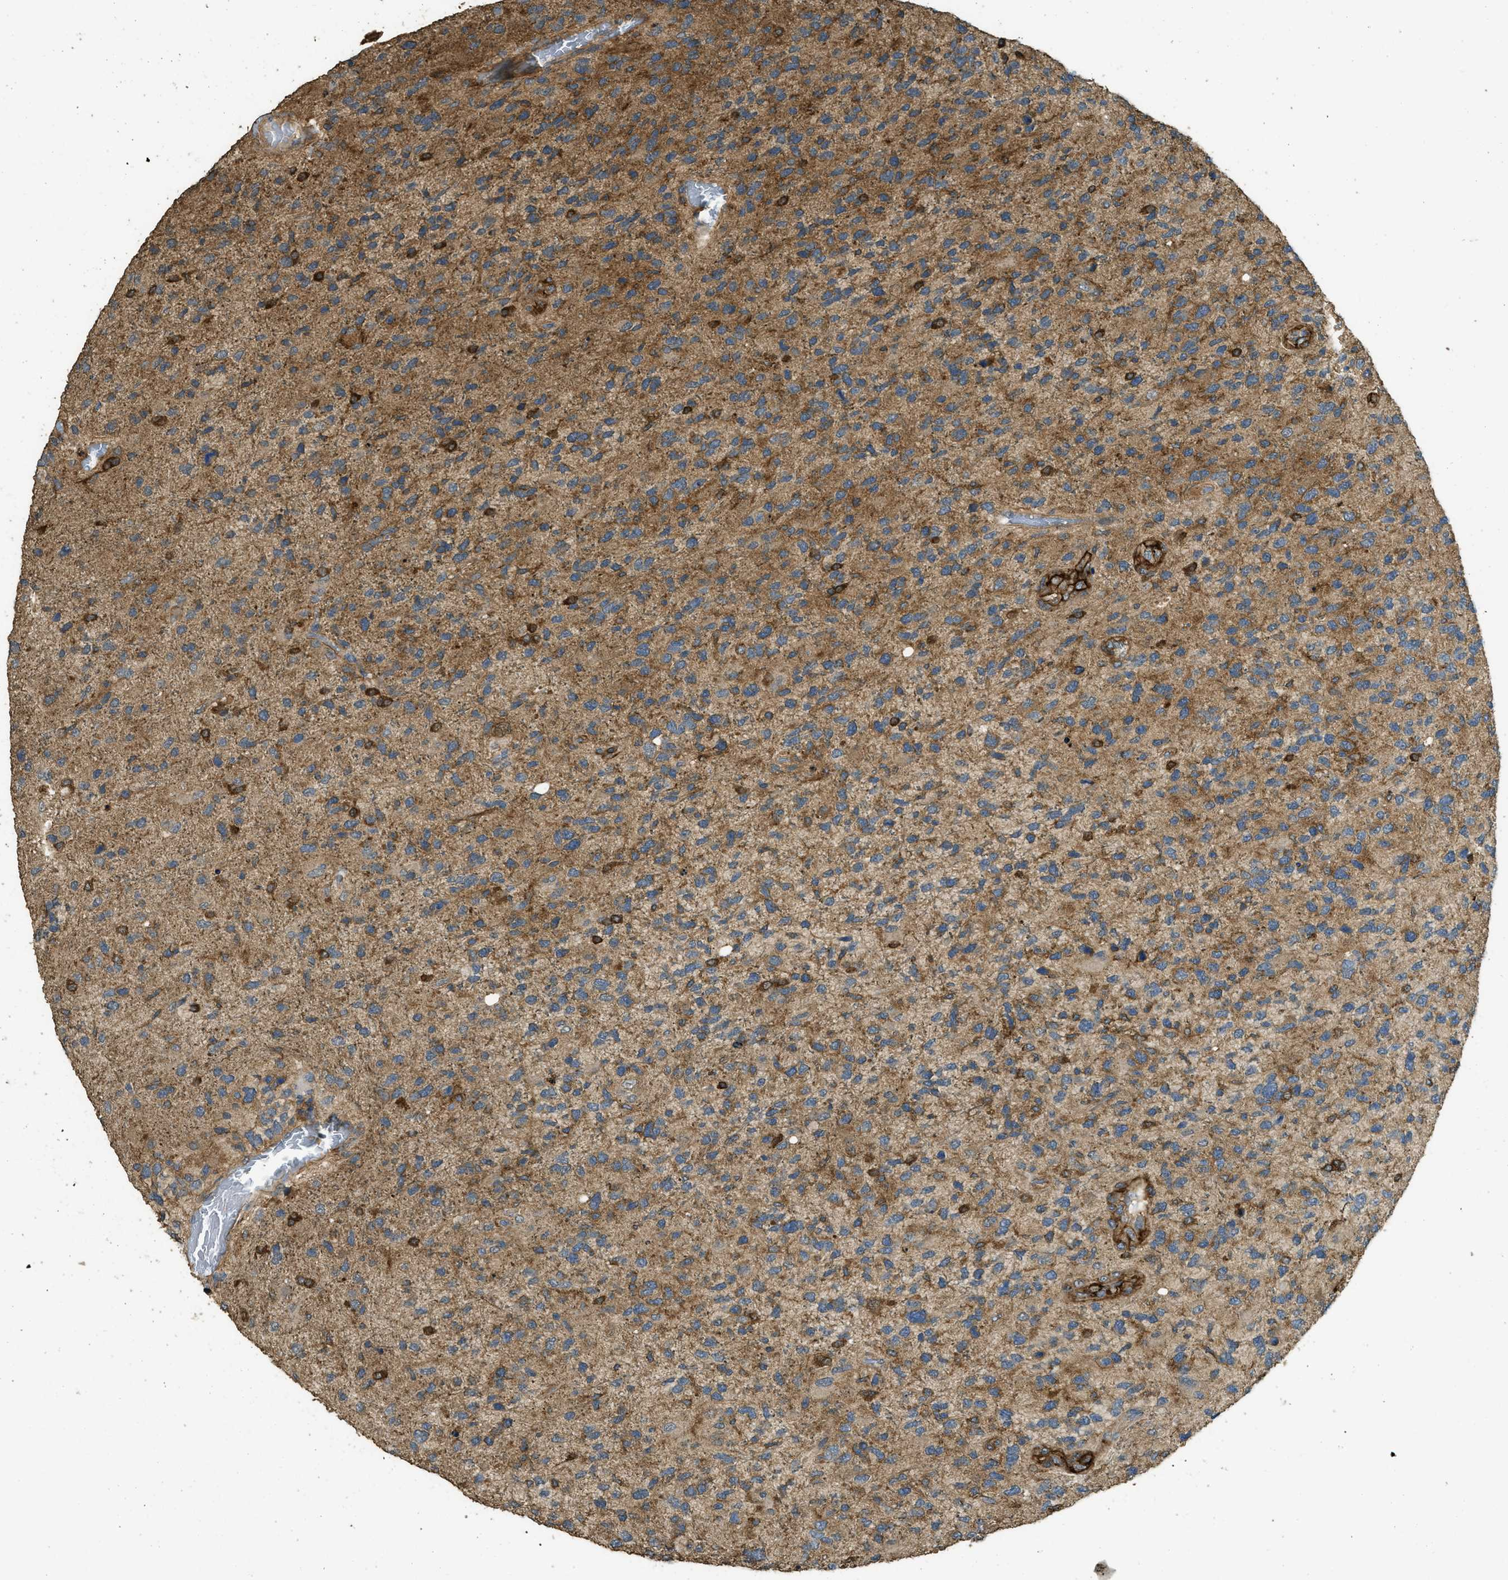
{"staining": {"intensity": "moderate", "quantity": ">75%", "location": "cytoplasmic/membranous"}, "tissue": "glioma", "cell_type": "Tumor cells", "image_type": "cancer", "snomed": [{"axis": "morphology", "description": "Glioma, malignant, High grade"}, {"axis": "topography", "description": "Brain"}], "caption": "About >75% of tumor cells in glioma show moderate cytoplasmic/membranous protein positivity as visualized by brown immunohistochemical staining.", "gene": "CD276", "patient": {"sex": "female", "age": 58}}